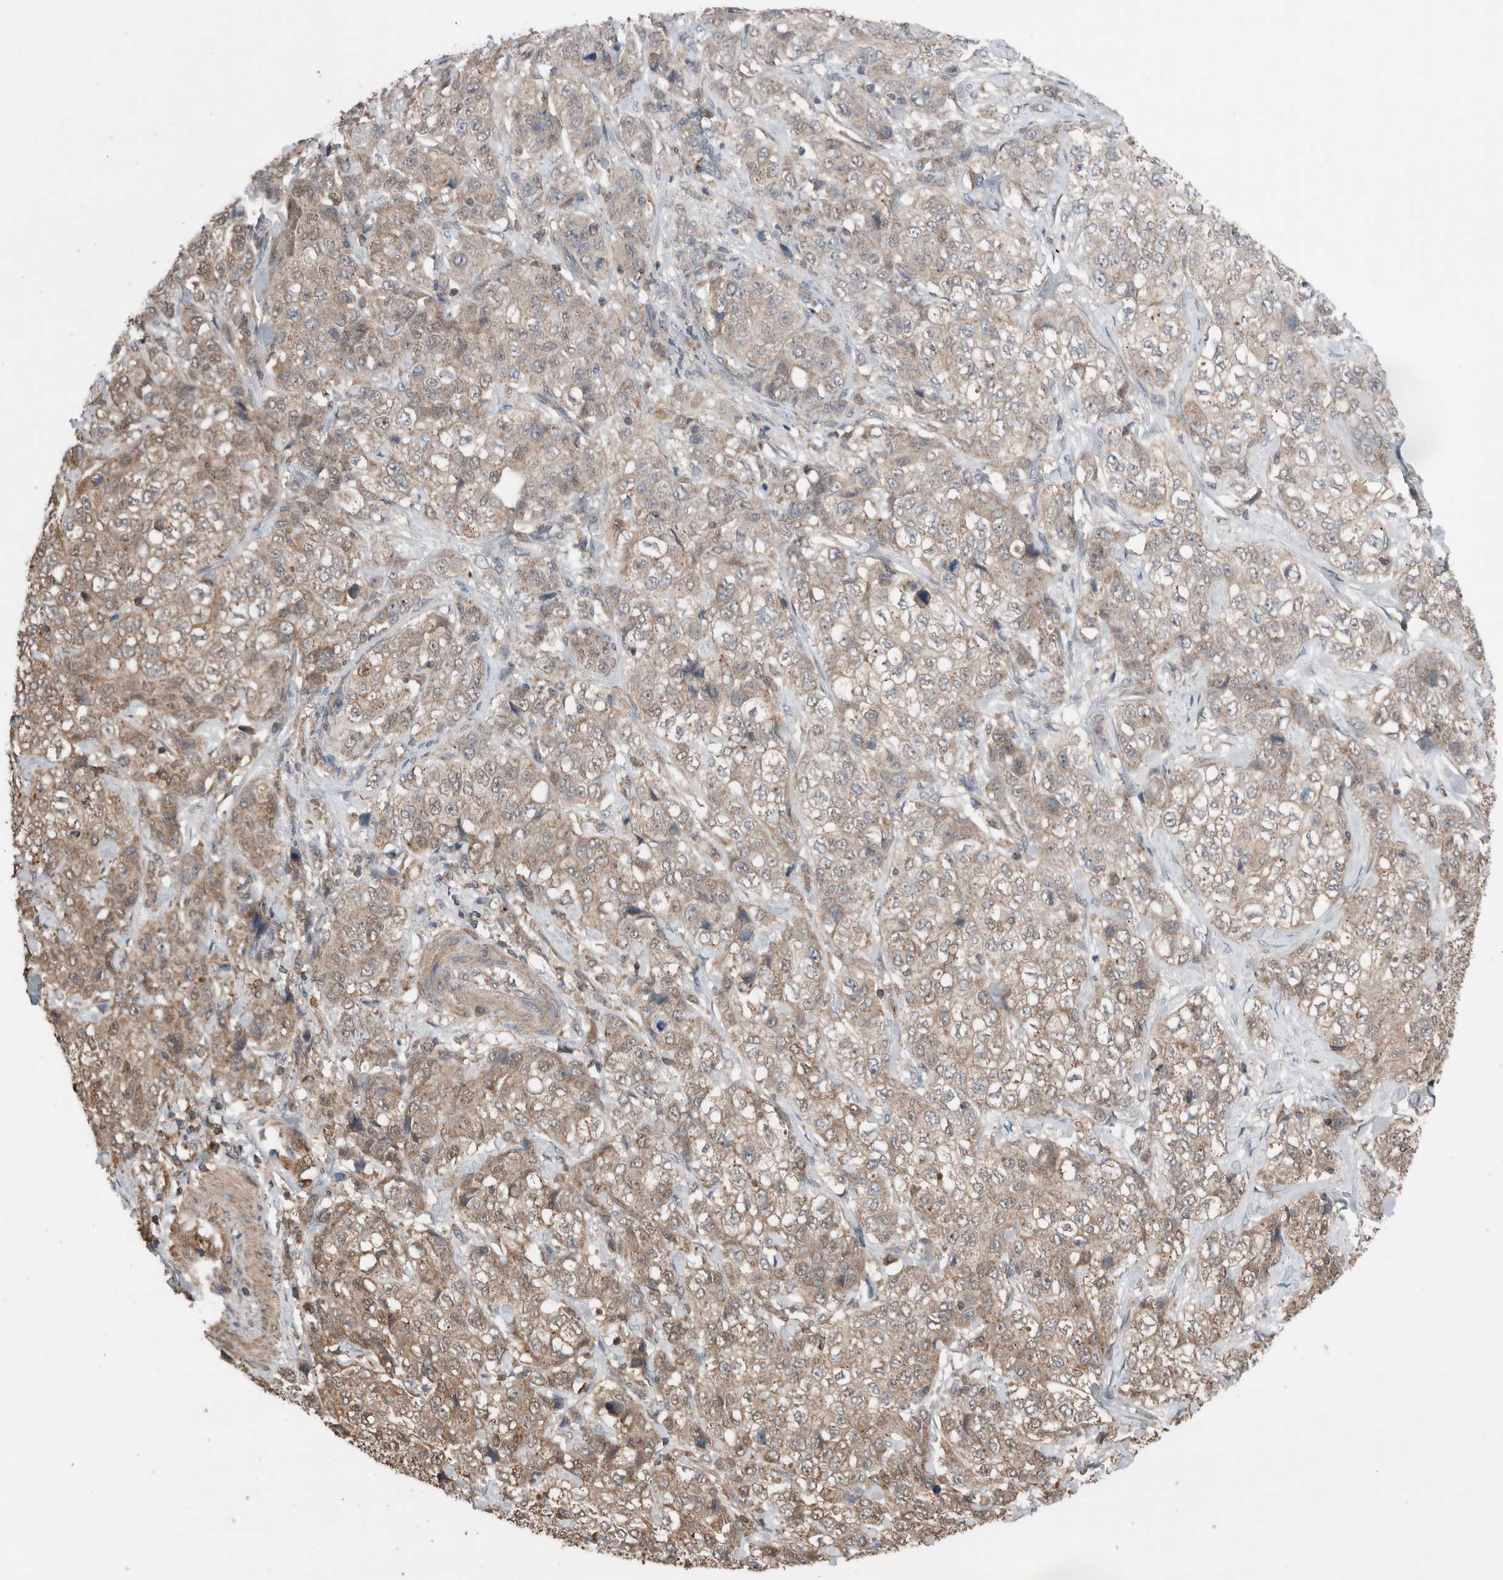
{"staining": {"intensity": "weak", "quantity": ">75%", "location": "cytoplasmic/membranous"}, "tissue": "stomach cancer", "cell_type": "Tumor cells", "image_type": "cancer", "snomed": [{"axis": "morphology", "description": "Adenocarcinoma, NOS"}, {"axis": "topography", "description": "Stomach"}], "caption": "Immunohistochemical staining of stomach adenocarcinoma demonstrates low levels of weak cytoplasmic/membranous positivity in approximately >75% of tumor cells.", "gene": "KLK14", "patient": {"sex": "male", "age": 48}}